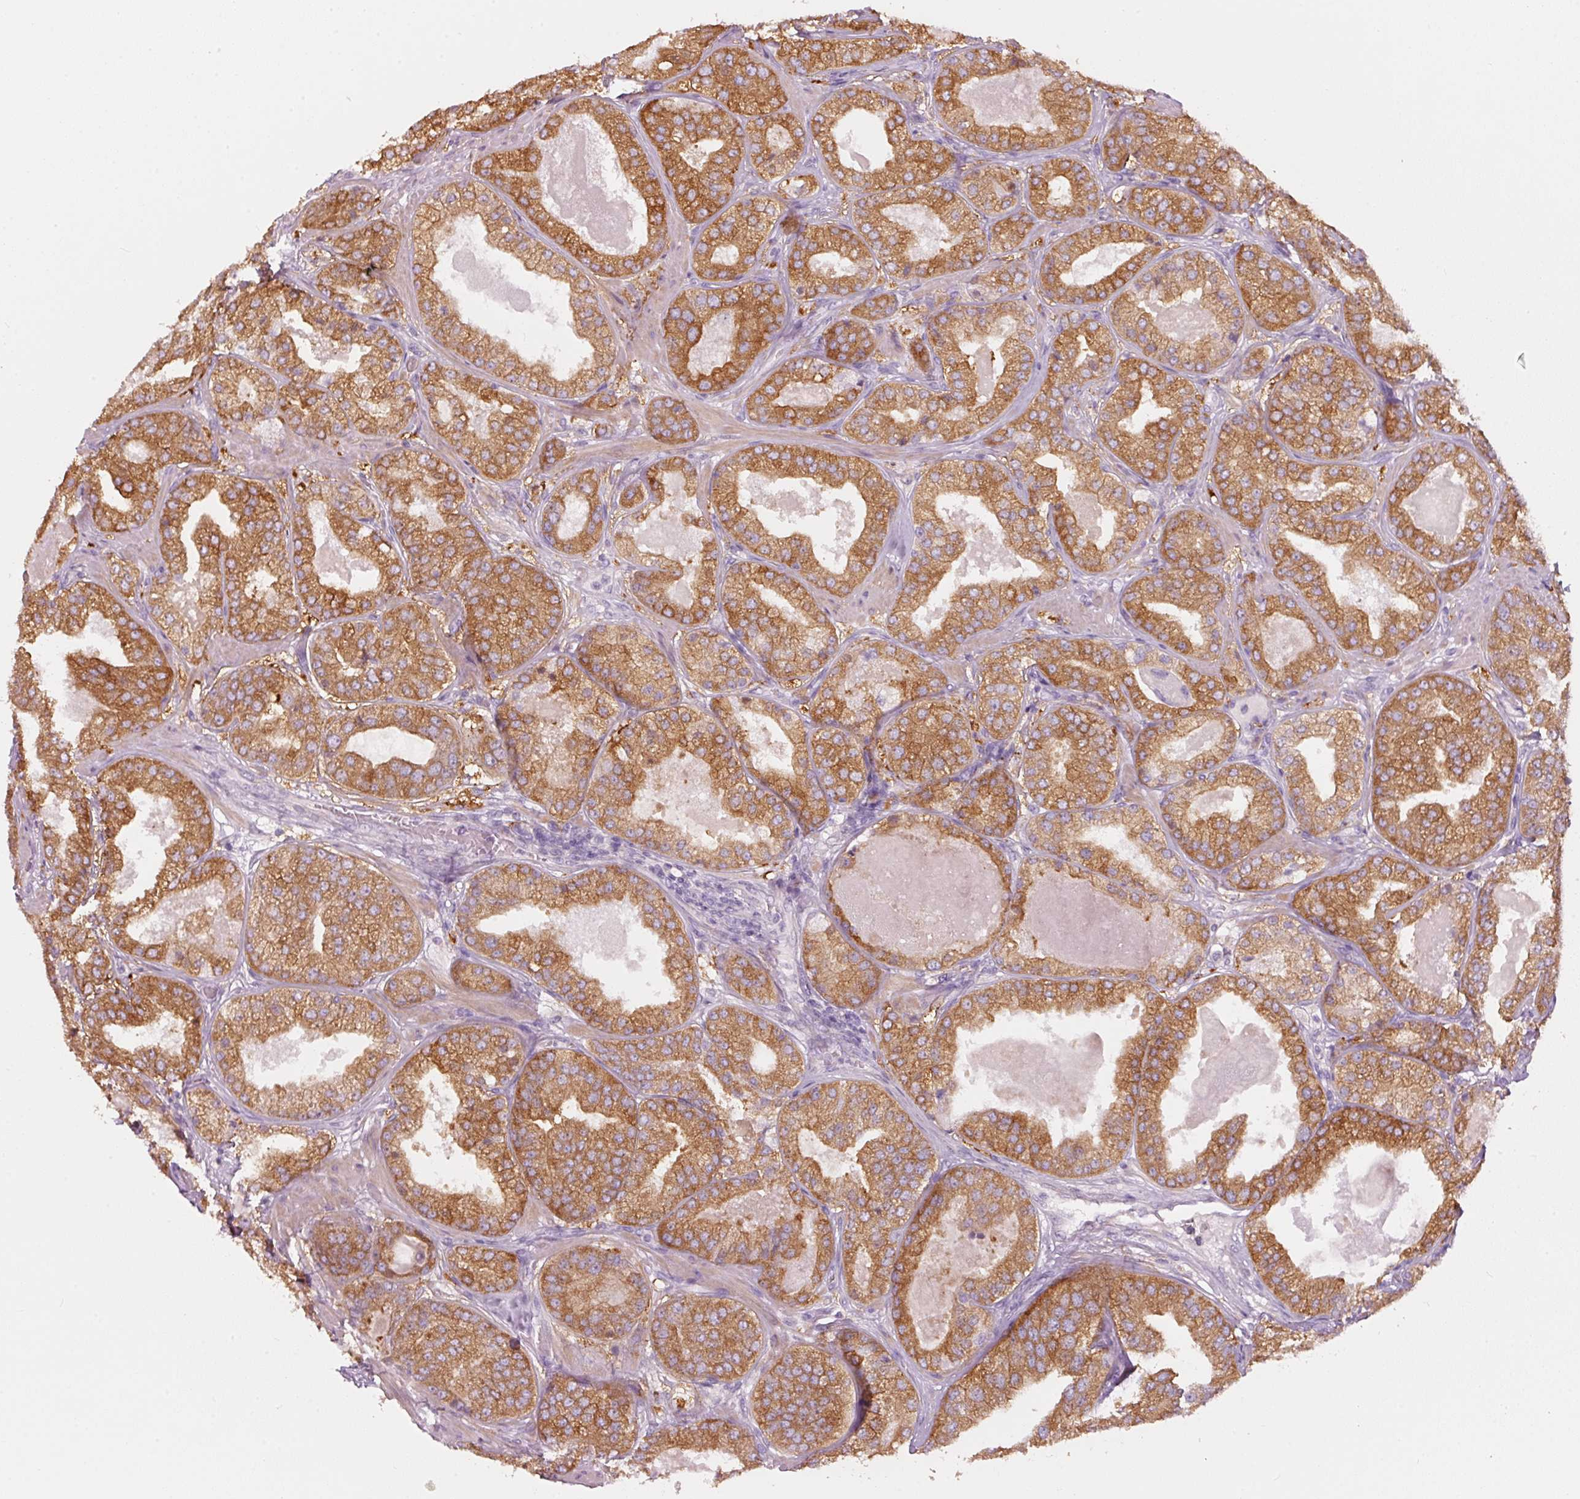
{"staining": {"intensity": "strong", "quantity": ">75%", "location": "cytoplasmic/membranous"}, "tissue": "prostate cancer", "cell_type": "Tumor cells", "image_type": "cancer", "snomed": [{"axis": "morphology", "description": "Adenocarcinoma, High grade"}, {"axis": "topography", "description": "Prostate"}], "caption": "An image of human high-grade adenocarcinoma (prostate) stained for a protein exhibits strong cytoplasmic/membranous brown staining in tumor cells.", "gene": "PDXDC1", "patient": {"sex": "male", "age": 63}}